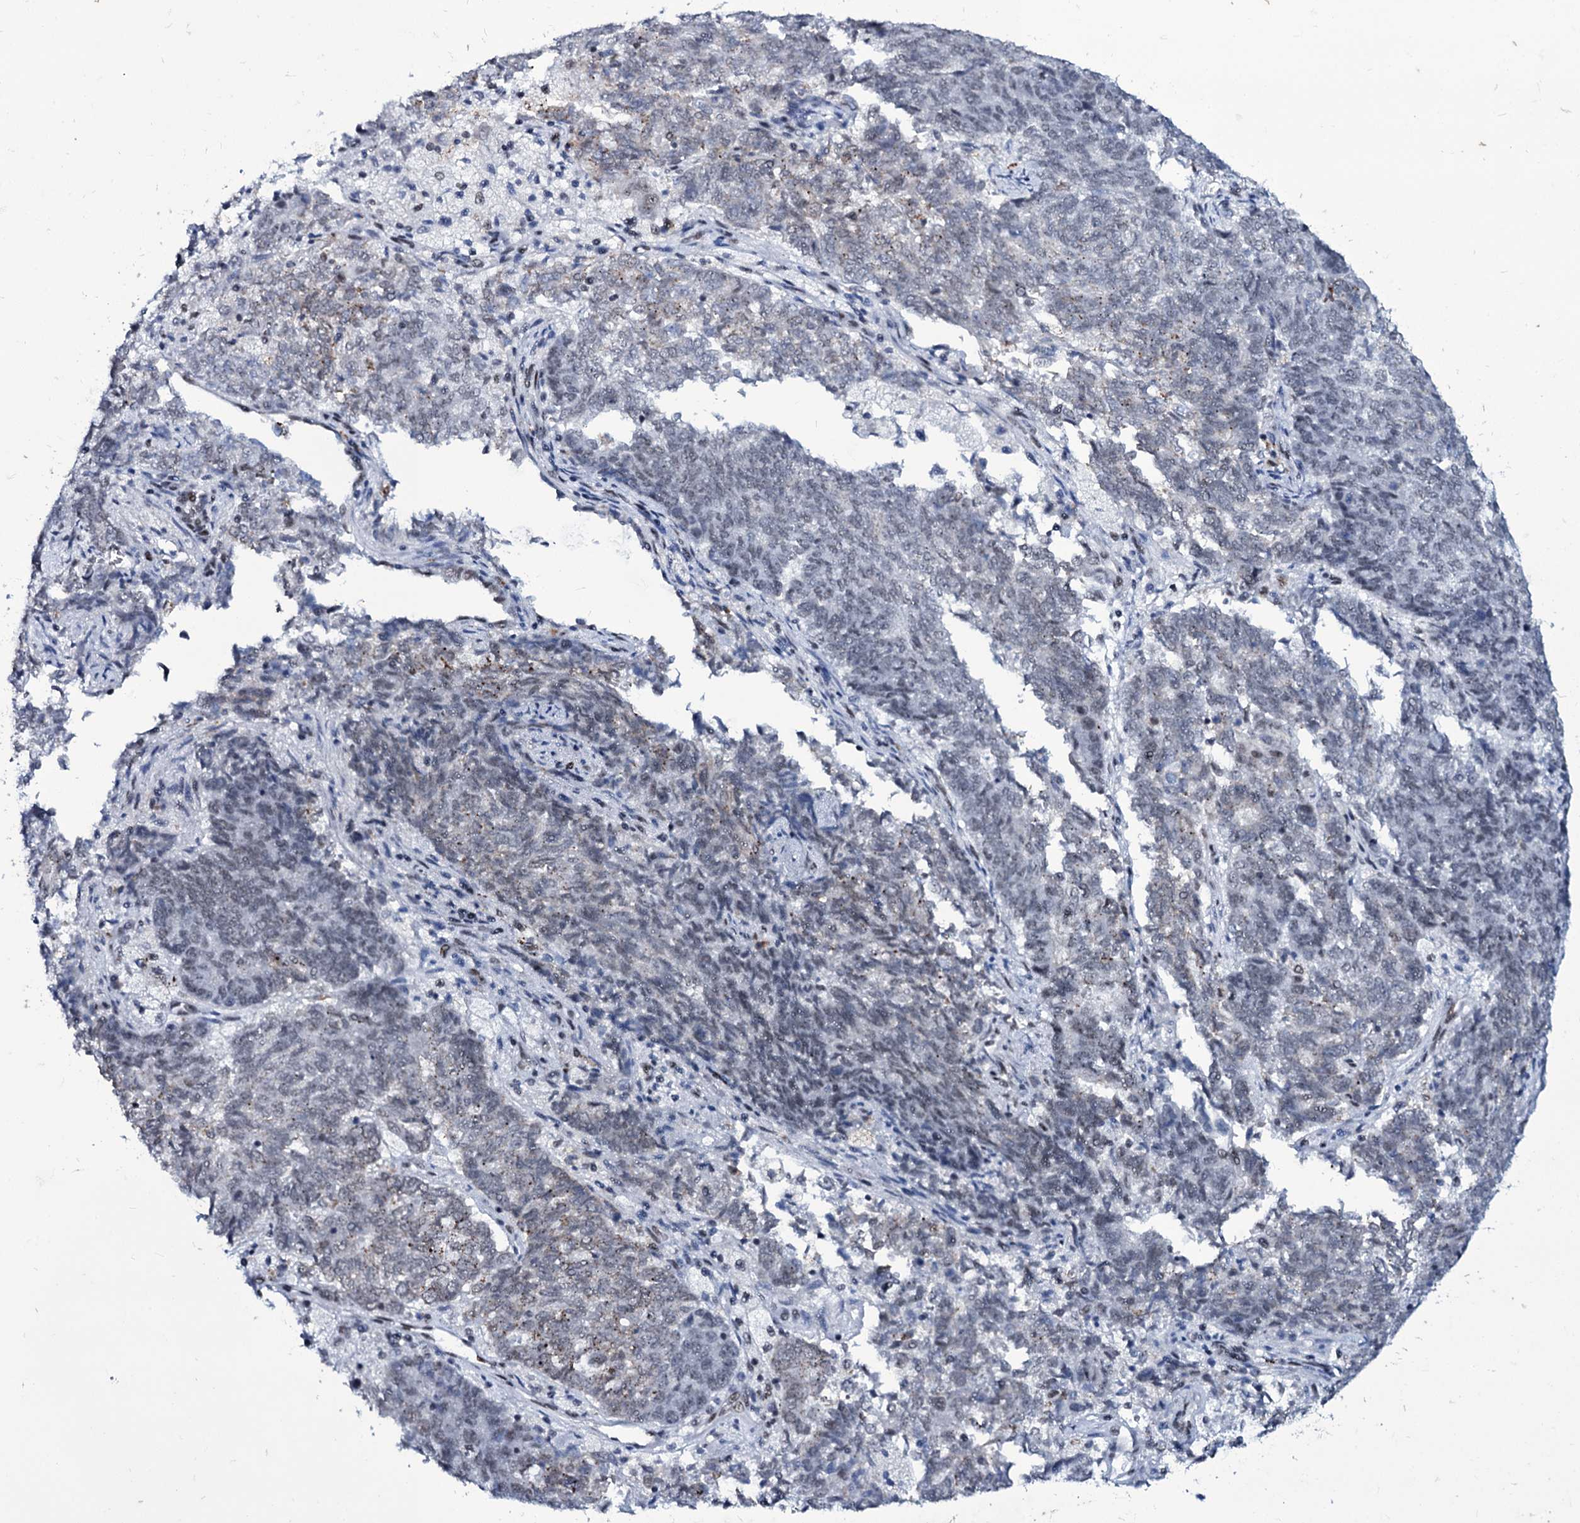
{"staining": {"intensity": "weak", "quantity": "<25%", "location": "cytoplasmic/membranous,nuclear"}, "tissue": "endometrial cancer", "cell_type": "Tumor cells", "image_type": "cancer", "snomed": [{"axis": "morphology", "description": "Adenocarcinoma, NOS"}, {"axis": "topography", "description": "Endometrium"}], "caption": "Image shows no protein positivity in tumor cells of endometrial cancer tissue.", "gene": "ZMIZ2", "patient": {"sex": "female", "age": 80}}